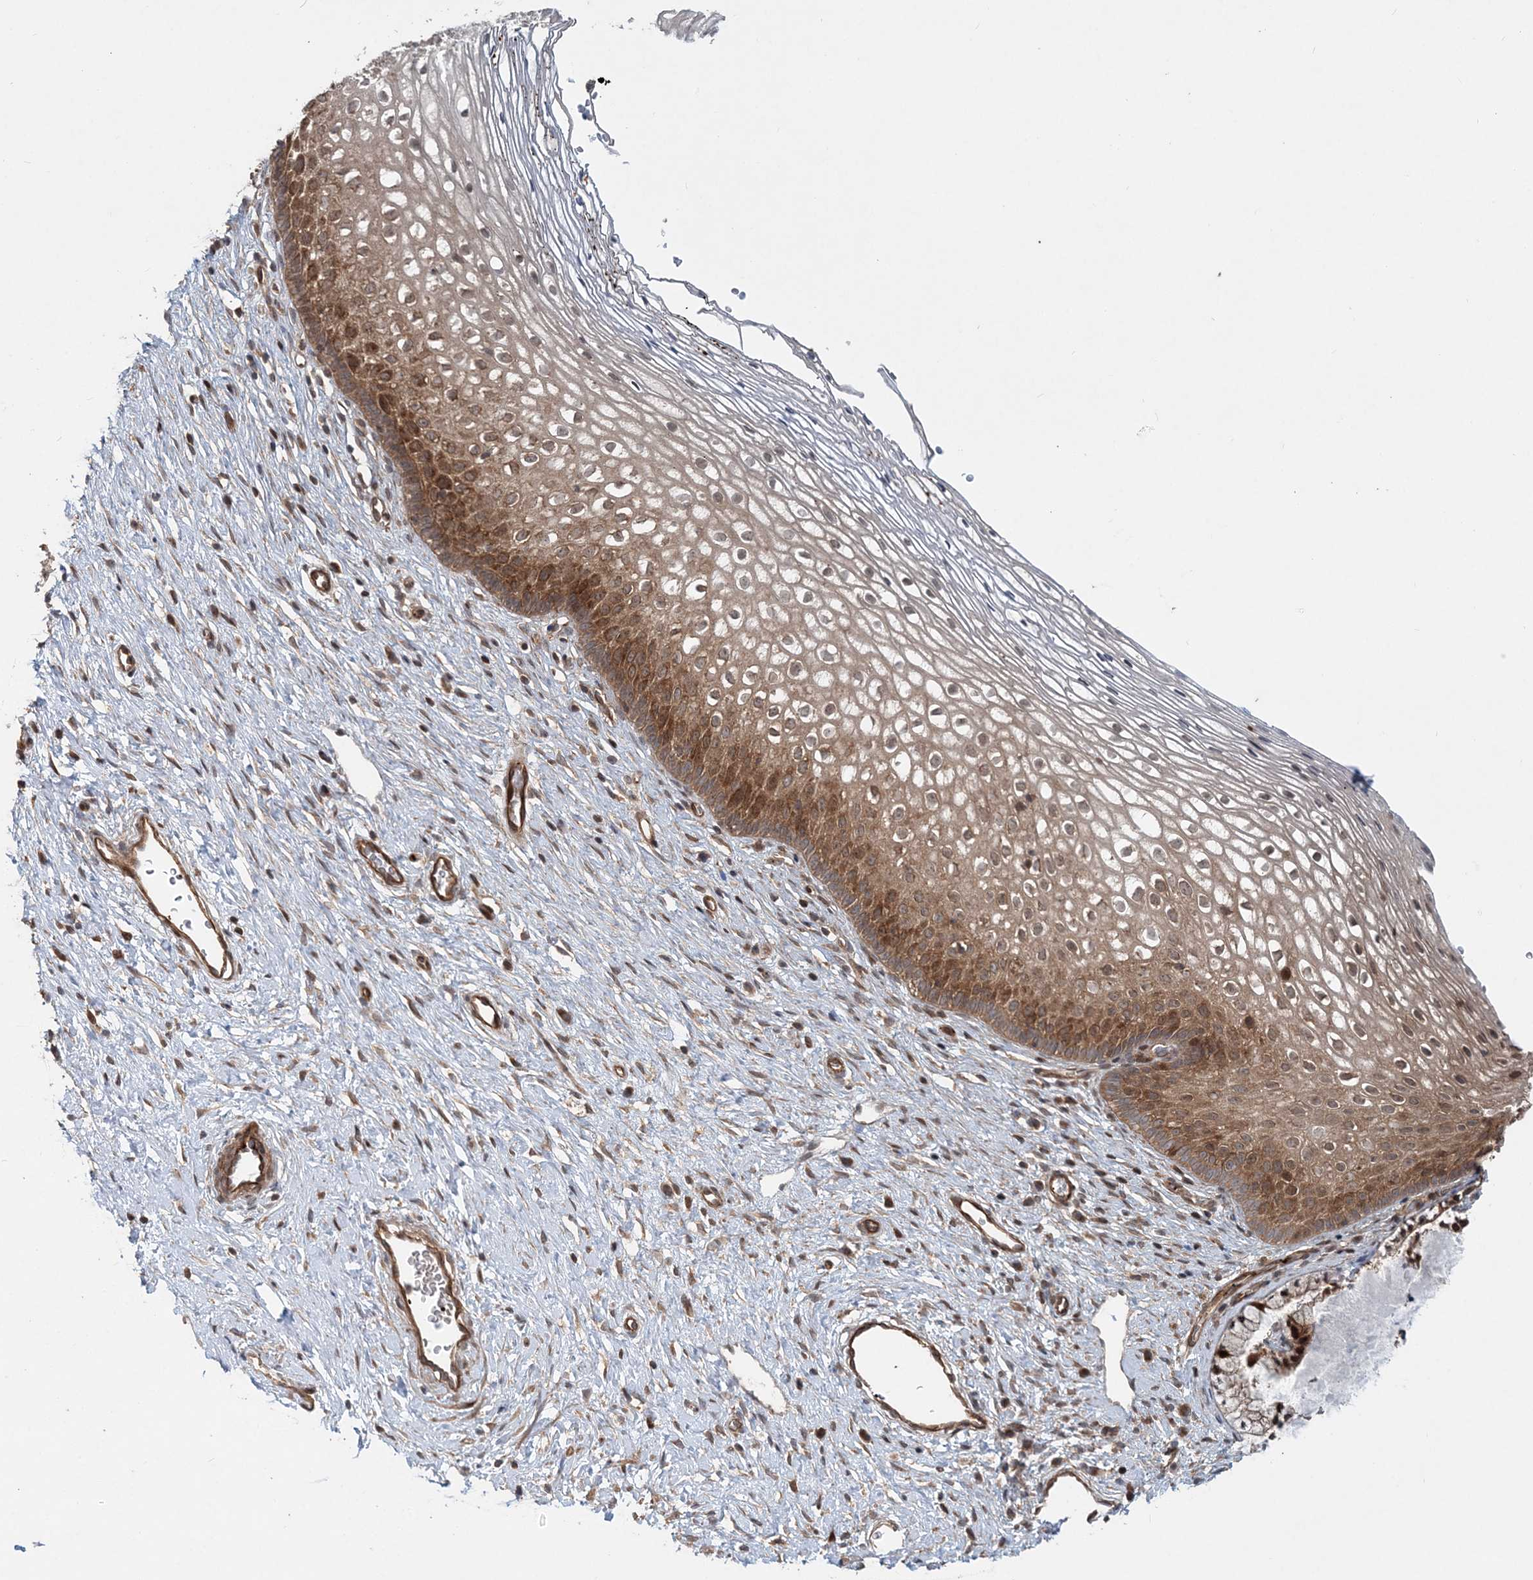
{"staining": {"intensity": "moderate", "quantity": ">75%", "location": "cytoplasmic/membranous,nuclear"}, "tissue": "cervix", "cell_type": "Glandular cells", "image_type": "normal", "snomed": [{"axis": "morphology", "description": "Normal tissue, NOS"}, {"axis": "topography", "description": "Cervix"}], "caption": "Moderate cytoplasmic/membranous,nuclear staining is present in approximately >75% of glandular cells in normal cervix.", "gene": "GEMIN5", "patient": {"sex": "female", "age": 27}}